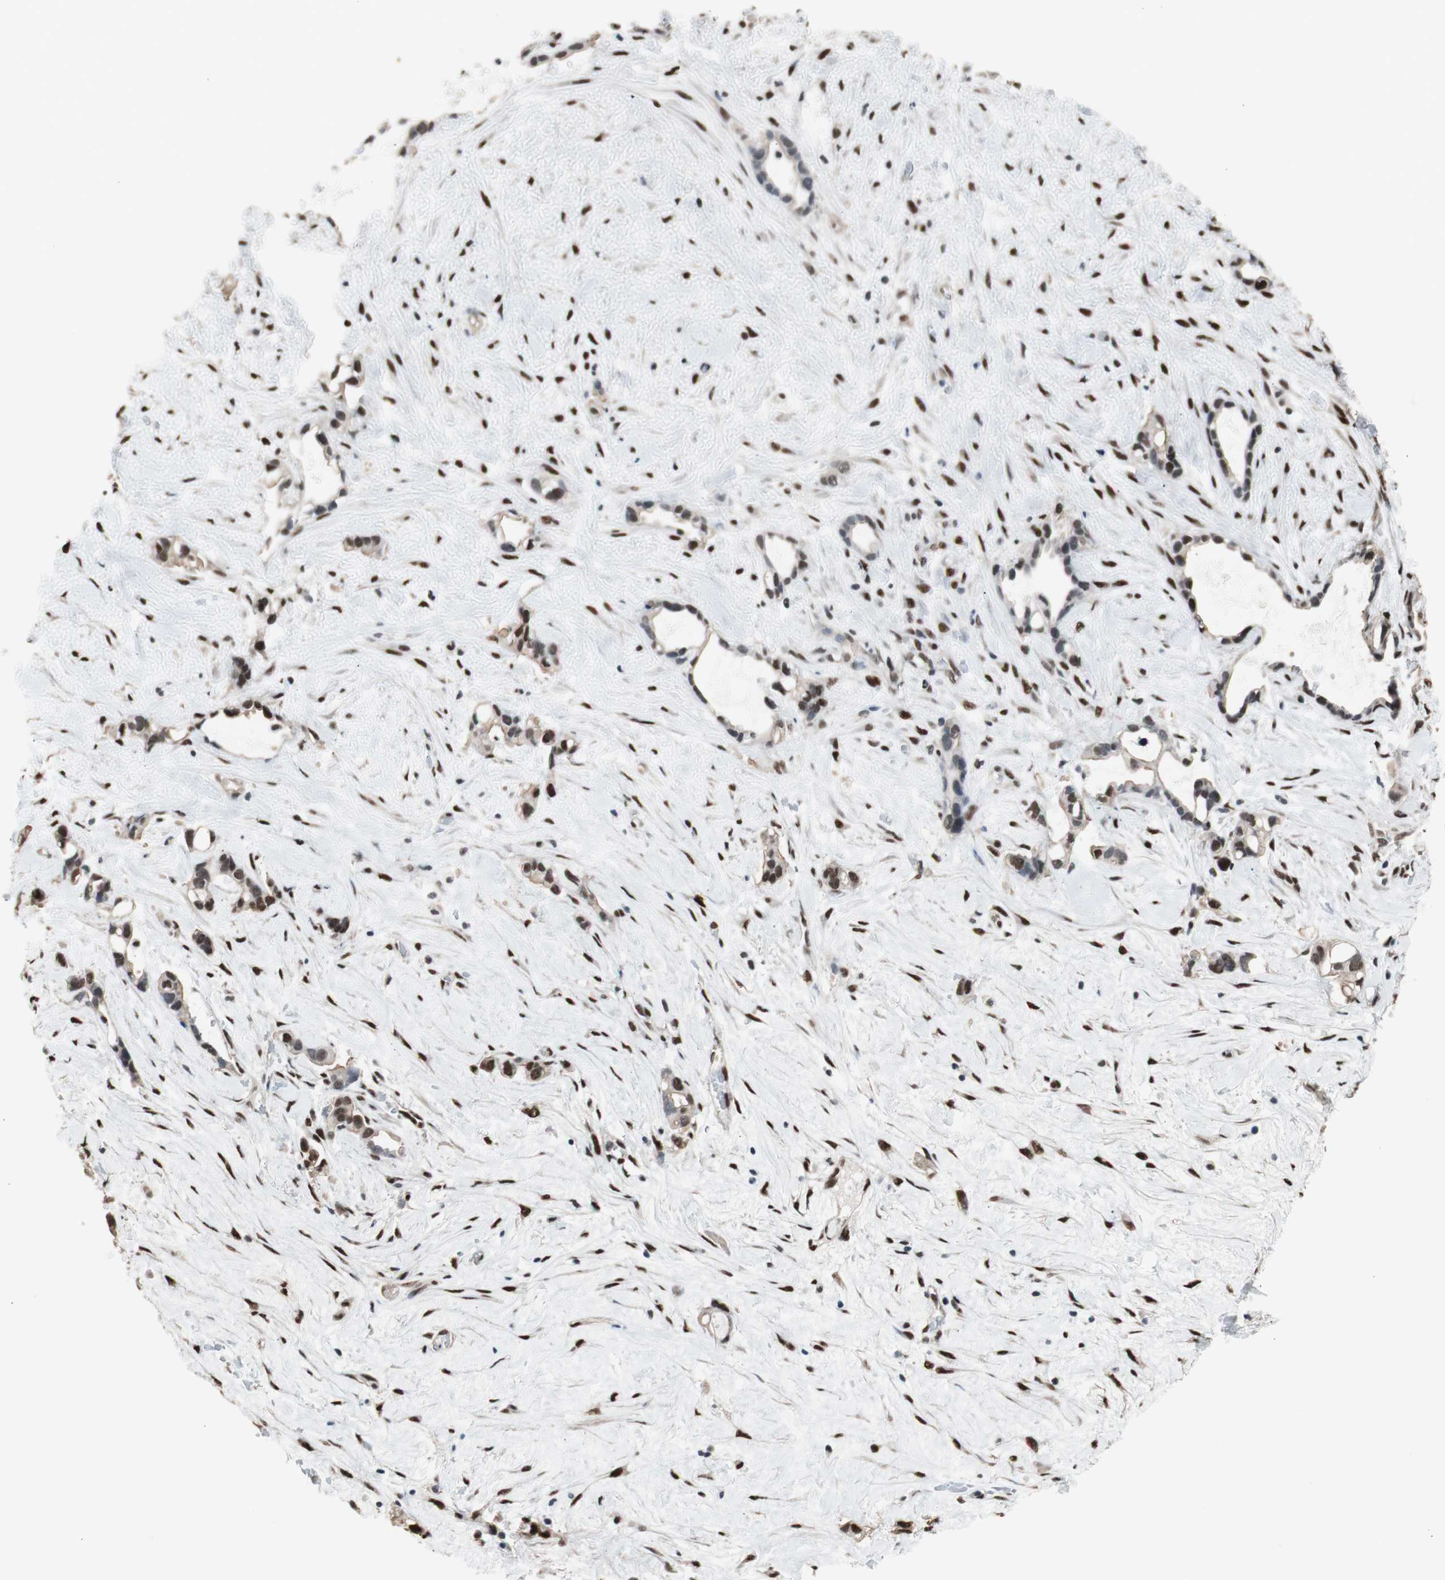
{"staining": {"intensity": "moderate", "quantity": "25%-75%", "location": "nuclear"}, "tissue": "liver cancer", "cell_type": "Tumor cells", "image_type": "cancer", "snomed": [{"axis": "morphology", "description": "Cholangiocarcinoma"}, {"axis": "topography", "description": "Liver"}], "caption": "High-magnification brightfield microscopy of cholangiocarcinoma (liver) stained with DAB (3,3'-diaminobenzidine) (brown) and counterstained with hematoxylin (blue). tumor cells exhibit moderate nuclear expression is seen in approximately25%-75% of cells.", "gene": "PML", "patient": {"sex": "female", "age": 65}}